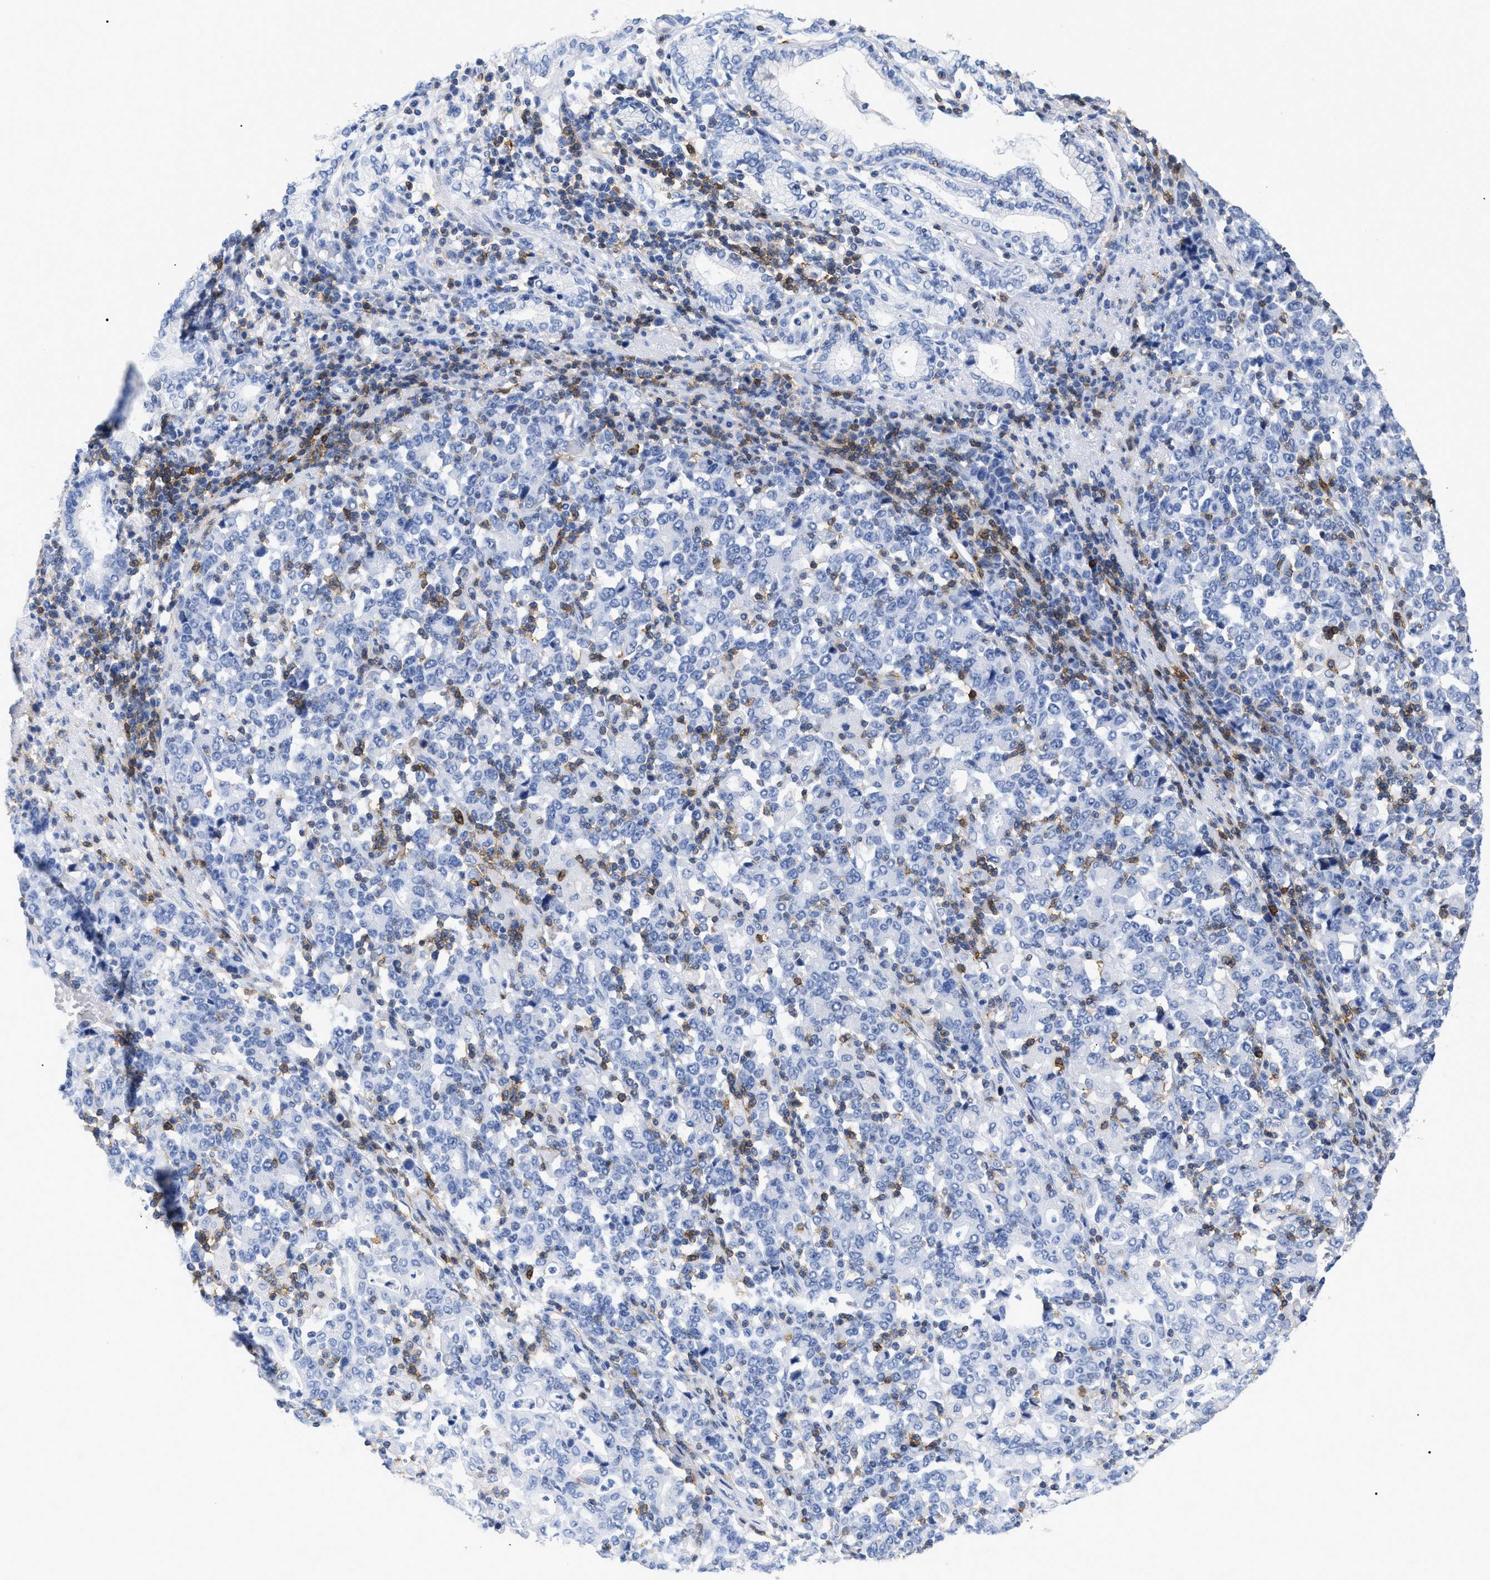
{"staining": {"intensity": "negative", "quantity": "none", "location": "none"}, "tissue": "stomach cancer", "cell_type": "Tumor cells", "image_type": "cancer", "snomed": [{"axis": "morphology", "description": "Adenocarcinoma, NOS"}, {"axis": "topography", "description": "Stomach, upper"}], "caption": "The immunohistochemistry image has no significant positivity in tumor cells of stomach adenocarcinoma tissue. (Stains: DAB immunohistochemistry (IHC) with hematoxylin counter stain, Microscopy: brightfield microscopy at high magnification).", "gene": "CD5", "patient": {"sex": "male", "age": 69}}